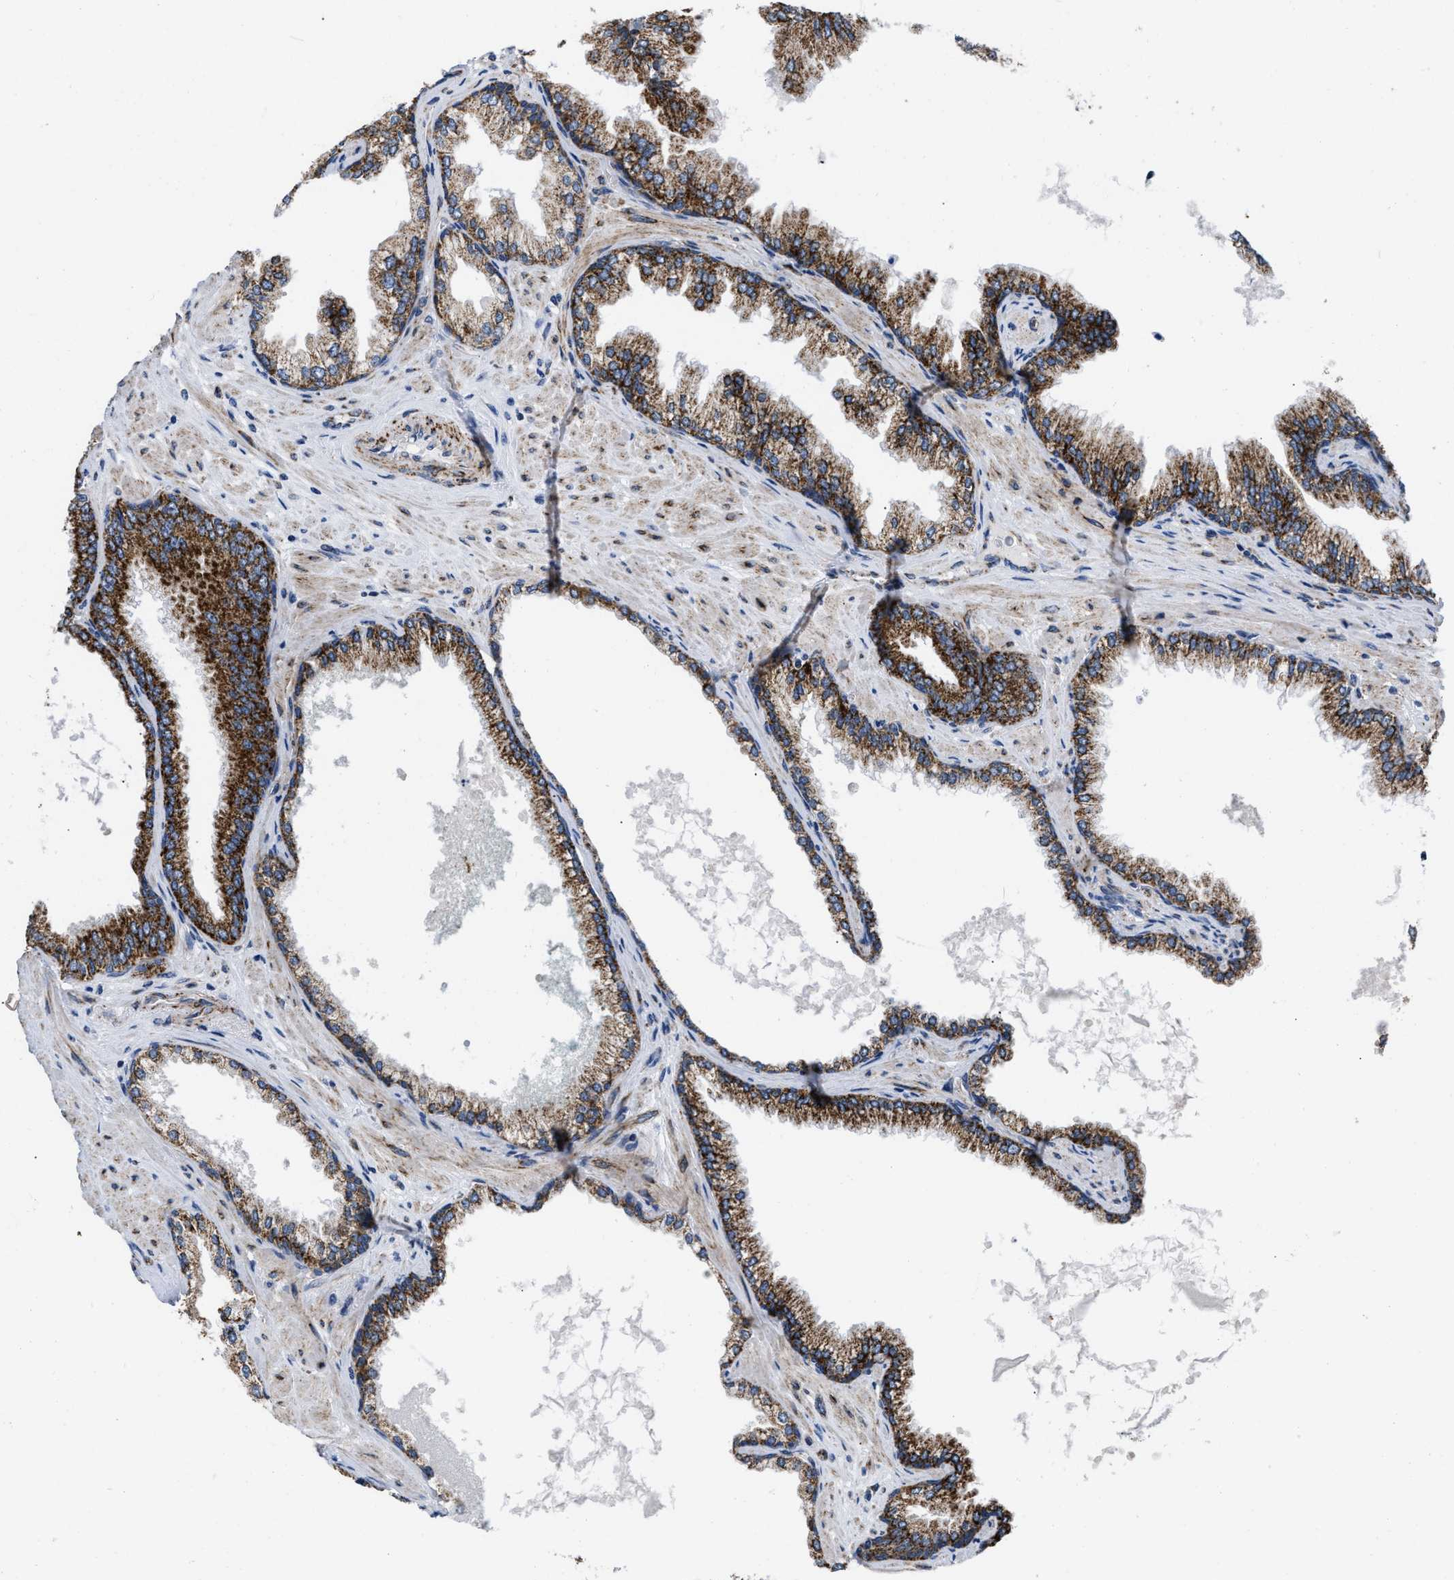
{"staining": {"intensity": "strong", "quantity": ">75%", "location": "cytoplasmic/membranous"}, "tissue": "prostate cancer", "cell_type": "Tumor cells", "image_type": "cancer", "snomed": [{"axis": "morphology", "description": "Adenocarcinoma, High grade"}, {"axis": "topography", "description": "Prostate"}], "caption": "Tumor cells exhibit high levels of strong cytoplasmic/membranous expression in about >75% of cells in human high-grade adenocarcinoma (prostate). The protein is stained brown, and the nuclei are stained in blue (DAB IHC with brightfield microscopy, high magnification).", "gene": "AKAP1", "patient": {"sex": "male", "age": 71}}